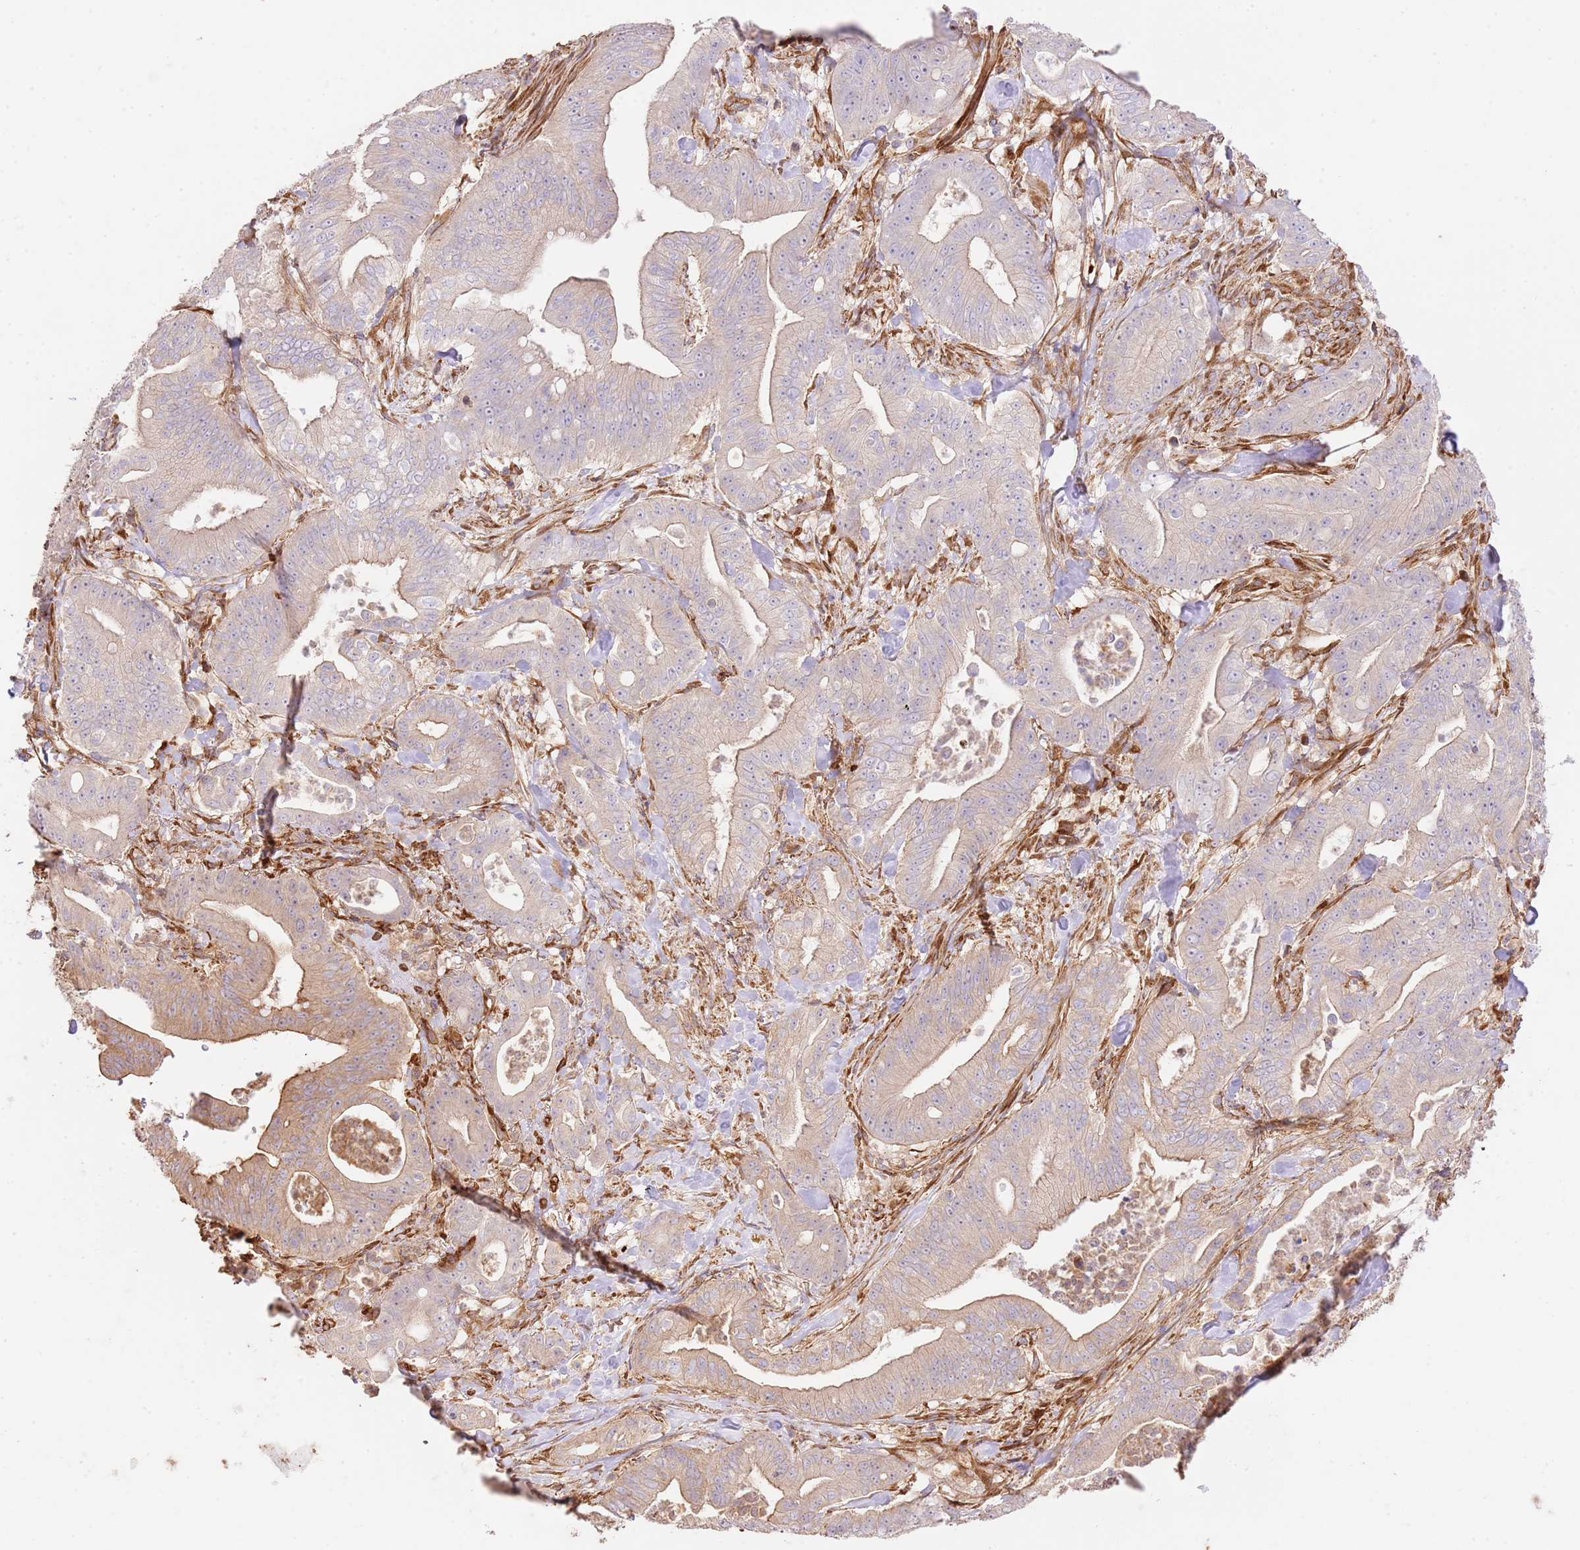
{"staining": {"intensity": "weak", "quantity": "<25%", "location": "cytoplasmic/membranous"}, "tissue": "pancreatic cancer", "cell_type": "Tumor cells", "image_type": "cancer", "snomed": [{"axis": "morphology", "description": "Adenocarcinoma, NOS"}, {"axis": "topography", "description": "Pancreas"}], "caption": "Tumor cells show no significant protein expression in pancreatic cancer (adenocarcinoma). The staining was performed using DAB (3,3'-diaminobenzidine) to visualize the protein expression in brown, while the nuclei were stained in blue with hematoxylin (Magnification: 20x).", "gene": "ZBTB39", "patient": {"sex": "male", "age": 71}}